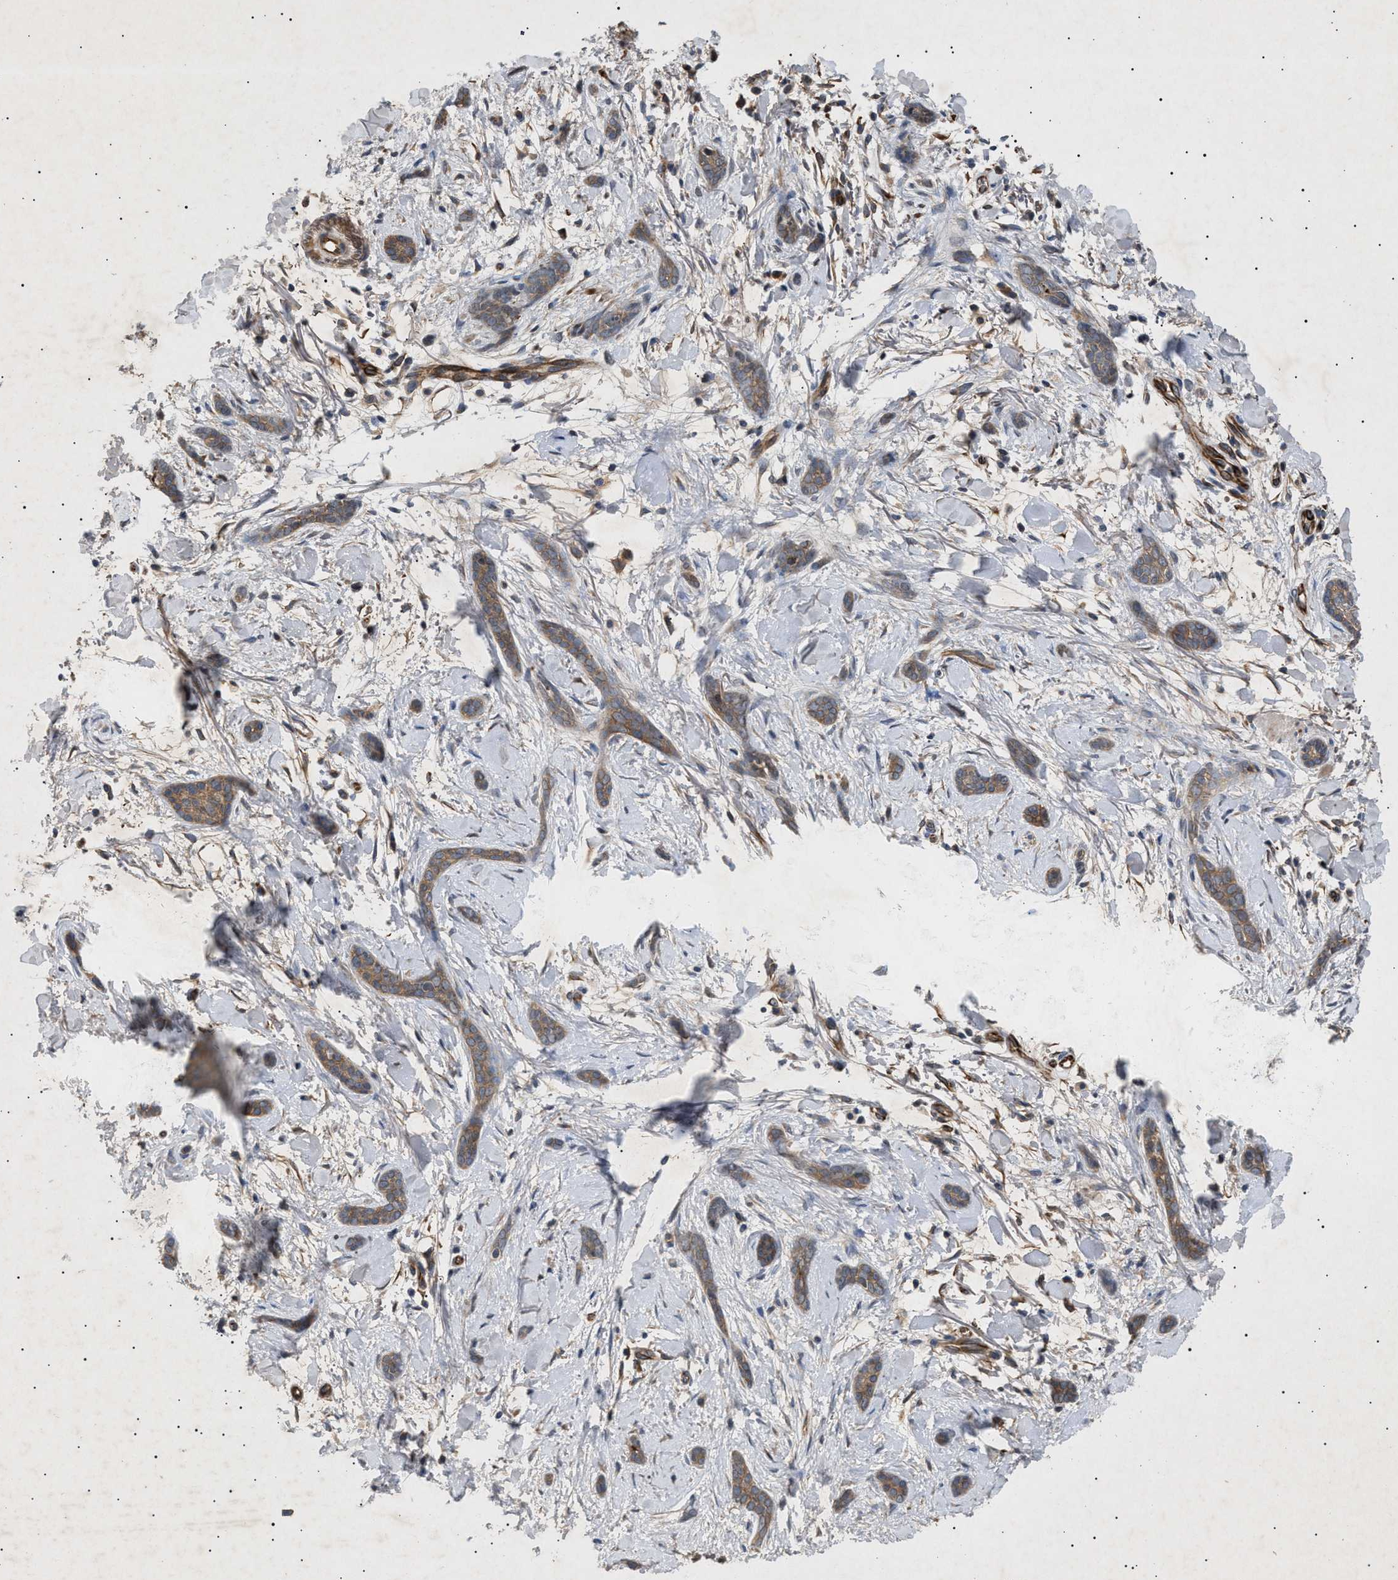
{"staining": {"intensity": "moderate", "quantity": "25%-75%", "location": "cytoplasmic/membranous"}, "tissue": "skin cancer", "cell_type": "Tumor cells", "image_type": "cancer", "snomed": [{"axis": "morphology", "description": "Basal cell carcinoma"}, {"axis": "morphology", "description": "Adnexal tumor, benign"}, {"axis": "topography", "description": "Skin"}], "caption": "This is a histology image of immunohistochemistry staining of skin cancer, which shows moderate expression in the cytoplasmic/membranous of tumor cells.", "gene": "SIRT5", "patient": {"sex": "female", "age": 42}}